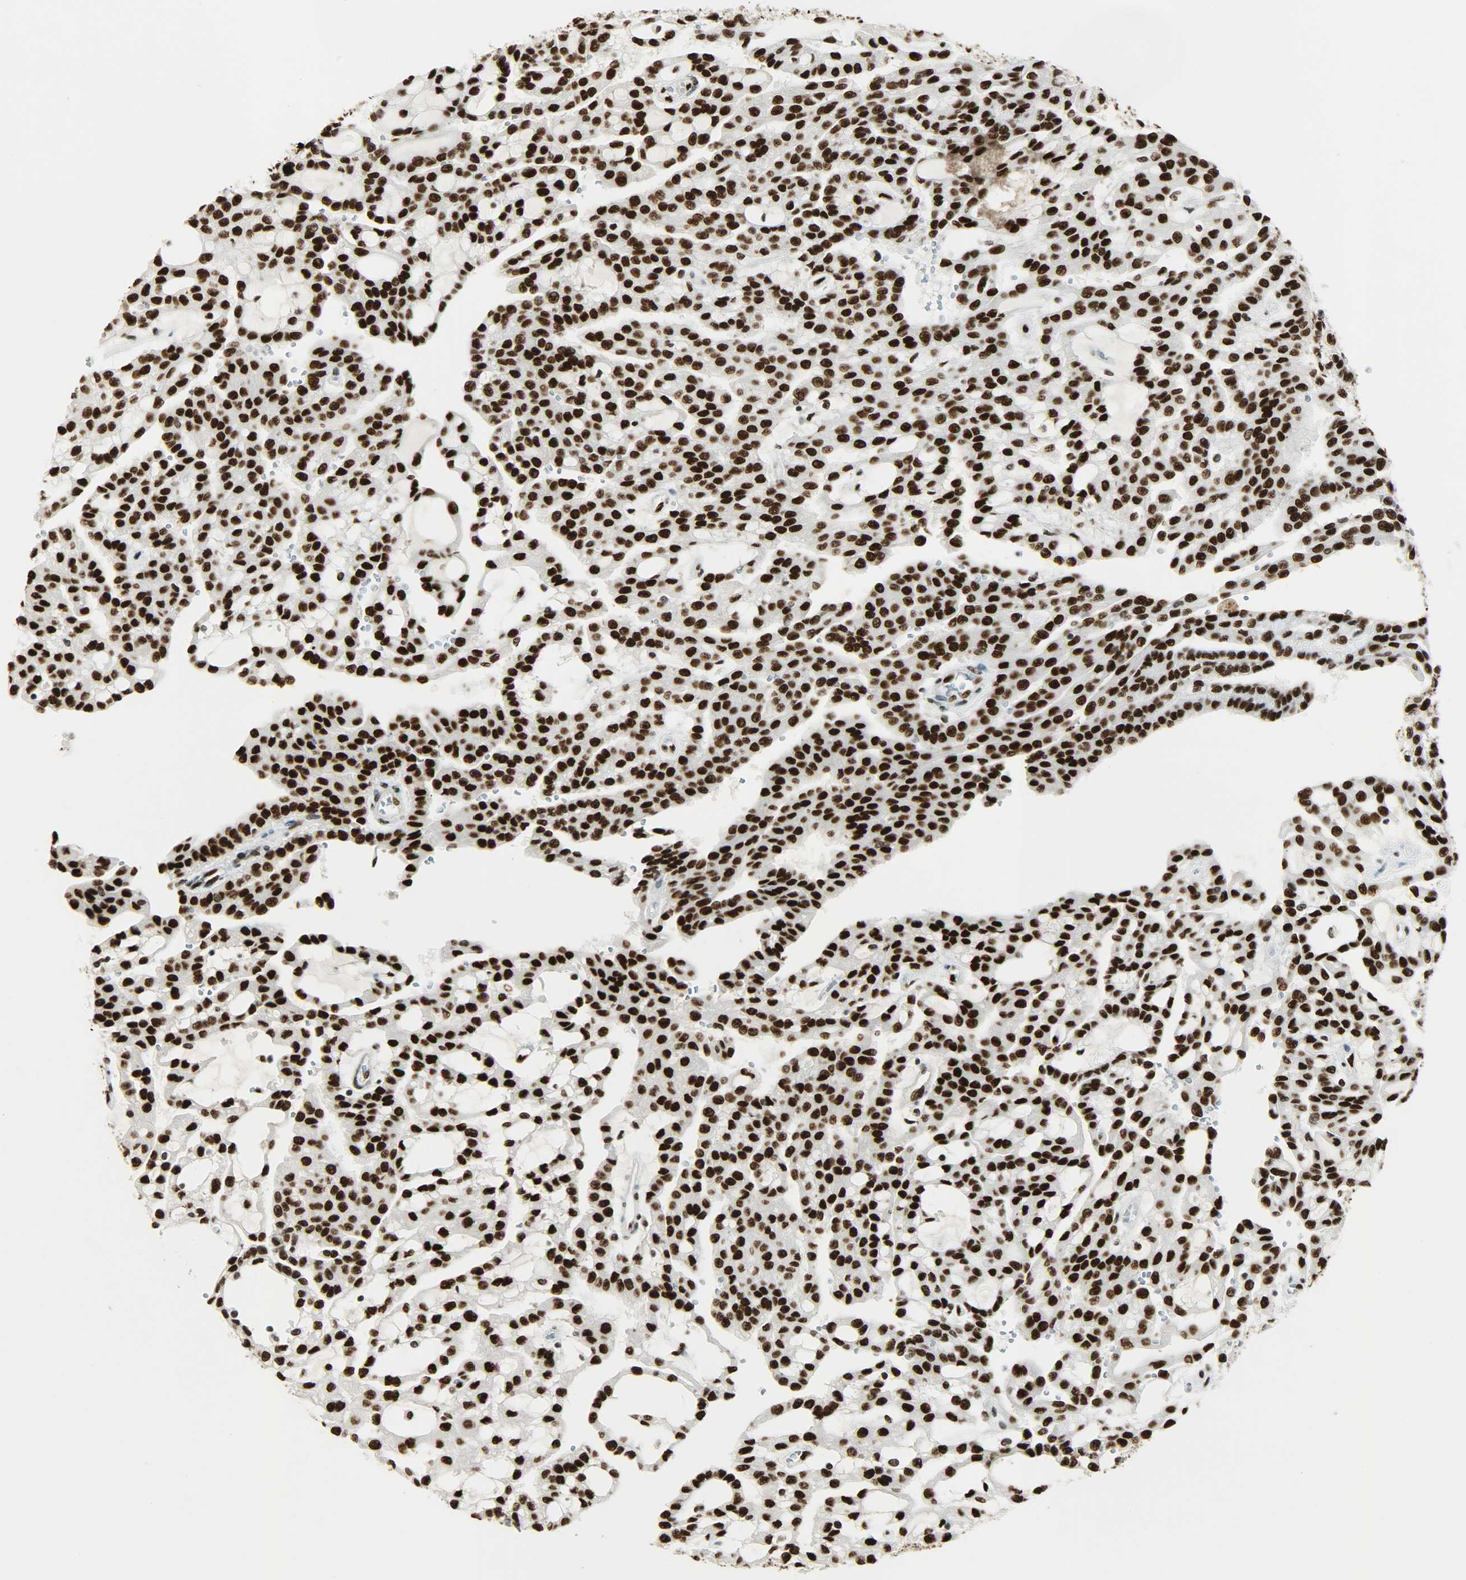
{"staining": {"intensity": "strong", "quantity": ">75%", "location": "nuclear"}, "tissue": "renal cancer", "cell_type": "Tumor cells", "image_type": "cancer", "snomed": [{"axis": "morphology", "description": "Adenocarcinoma, NOS"}, {"axis": "topography", "description": "Kidney"}], "caption": "Tumor cells demonstrate high levels of strong nuclear positivity in about >75% of cells in adenocarcinoma (renal).", "gene": "MYEF2", "patient": {"sex": "male", "age": 63}}